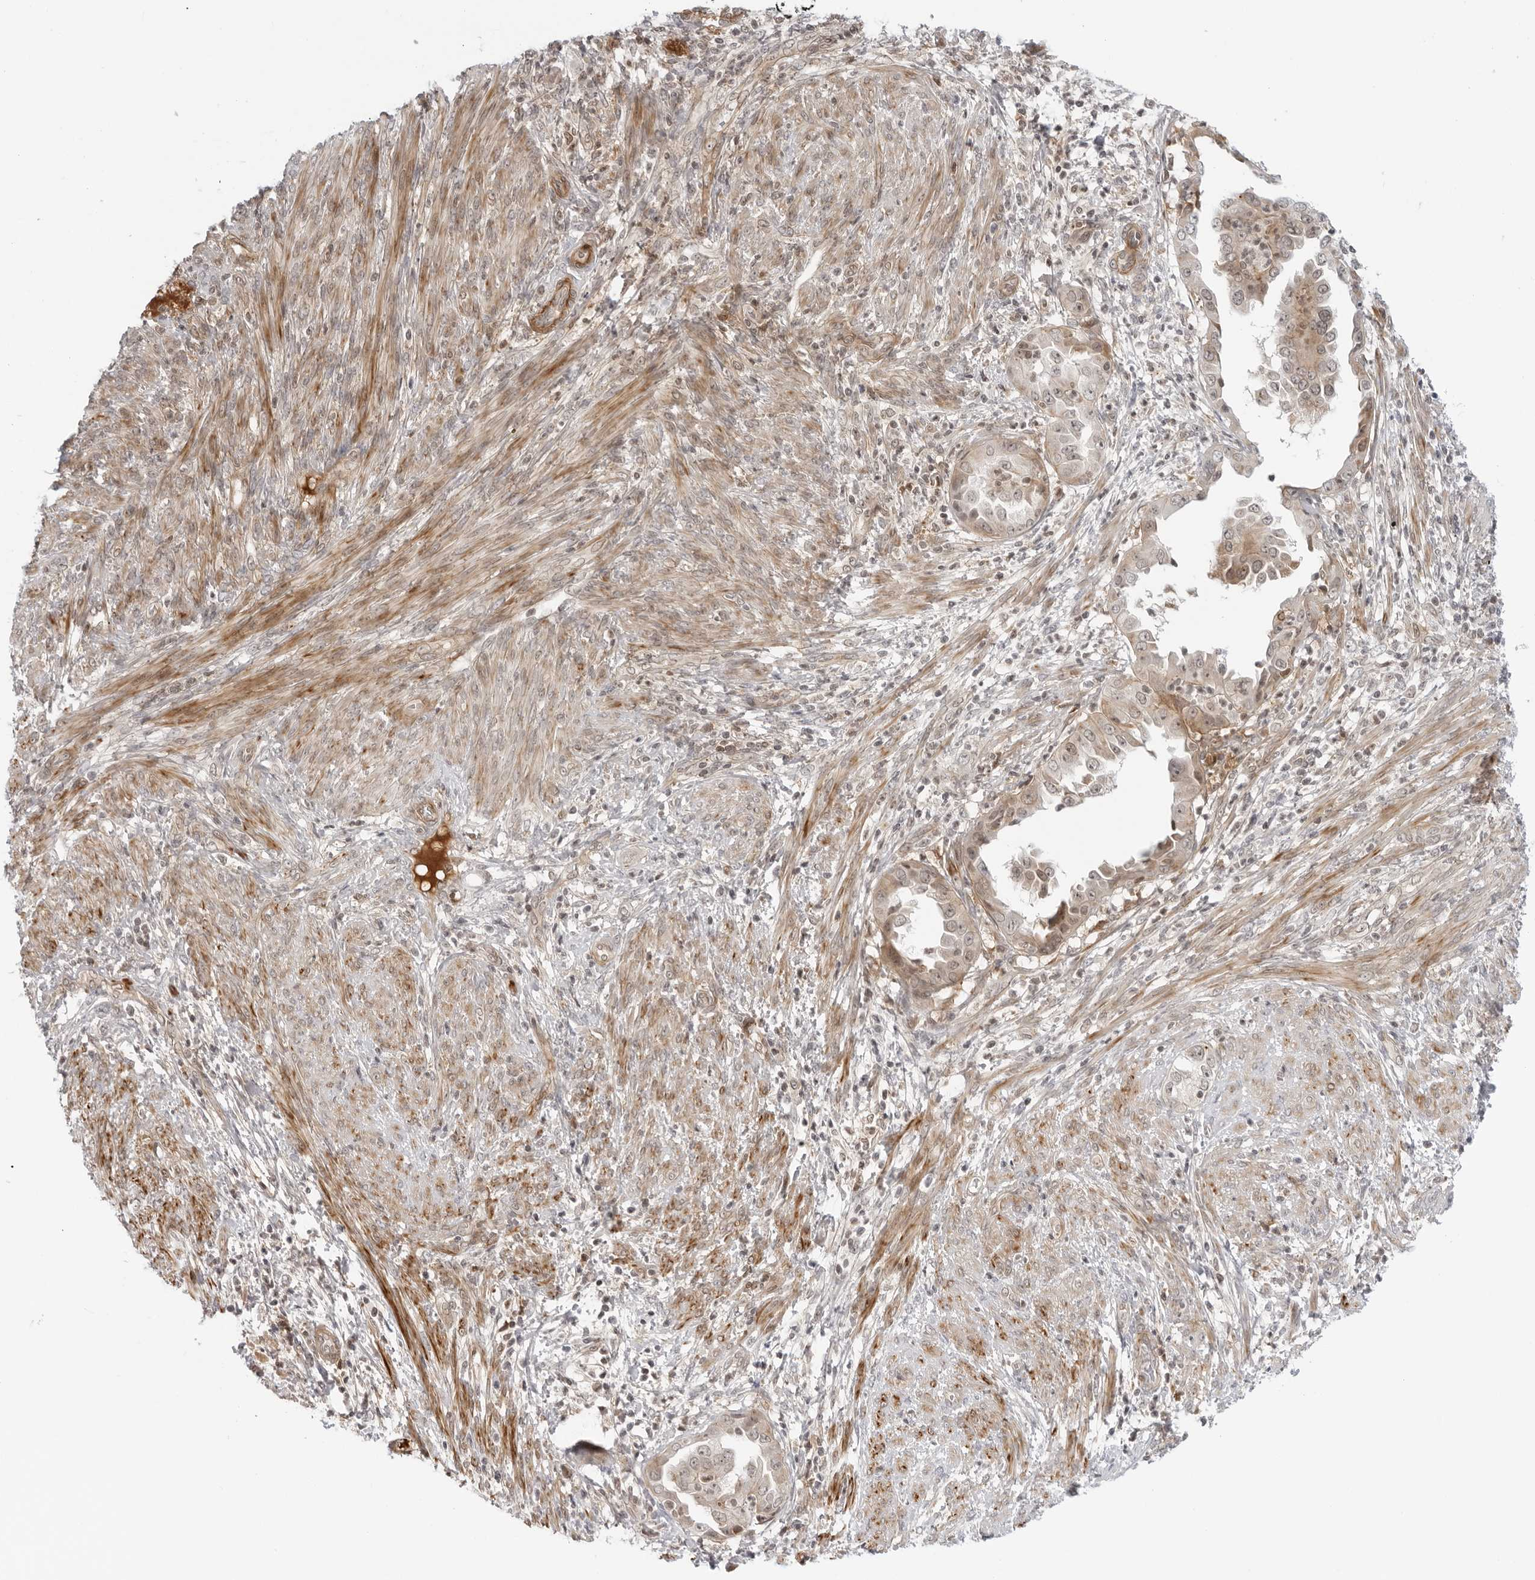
{"staining": {"intensity": "weak", "quantity": ">75%", "location": "cytoplasmic/membranous"}, "tissue": "endometrial cancer", "cell_type": "Tumor cells", "image_type": "cancer", "snomed": [{"axis": "morphology", "description": "Adenocarcinoma, NOS"}, {"axis": "topography", "description": "Endometrium"}], "caption": "The histopathology image displays immunohistochemical staining of endometrial adenocarcinoma. There is weak cytoplasmic/membranous expression is identified in approximately >75% of tumor cells. Using DAB (3,3'-diaminobenzidine) (brown) and hematoxylin (blue) stains, captured at high magnification using brightfield microscopy.", "gene": "SUGCT", "patient": {"sex": "female", "age": 85}}